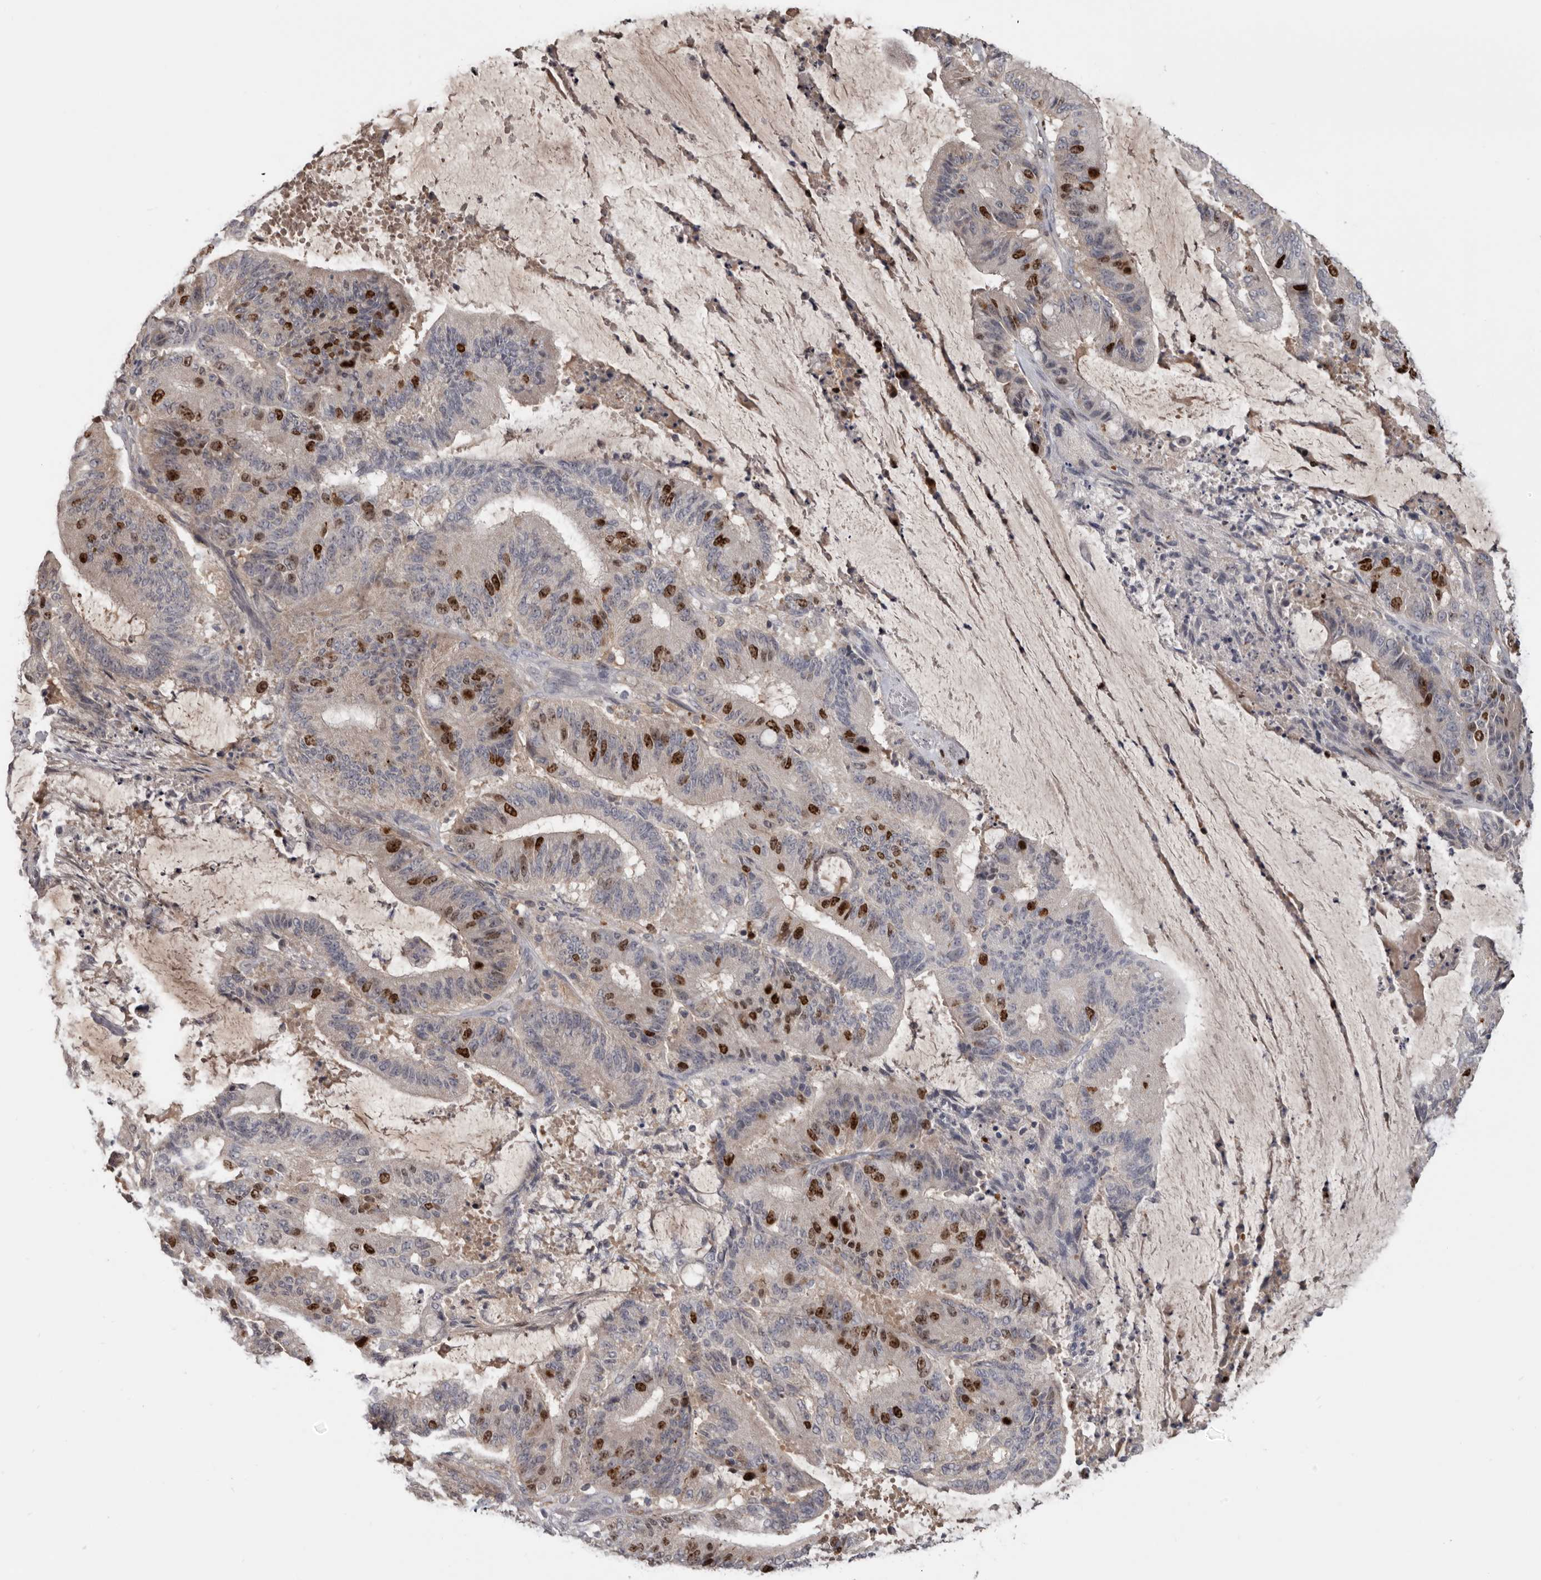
{"staining": {"intensity": "strong", "quantity": "25%-75%", "location": "nuclear"}, "tissue": "liver cancer", "cell_type": "Tumor cells", "image_type": "cancer", "snomed": [{"axis": "morphology", "description": "Normal tissue, NOS"}, {"axis": "morphology", "description": "Cholangiocarcinoma"}, {"axis": "topography", "description": "Liver"}, {"axis": "topography", "description": "Peripheral nerve tissue"}], "caption": "Protein expression analysis of liver cholangiocarcinoma reveals strong nuclear positivity in about 25%-75% of tumor cells. (DAB IHC, brown staining for protein, blue staining for nuclei).", "gene": "CDCA8", "patient": {"sex": "female", "age": 73}}